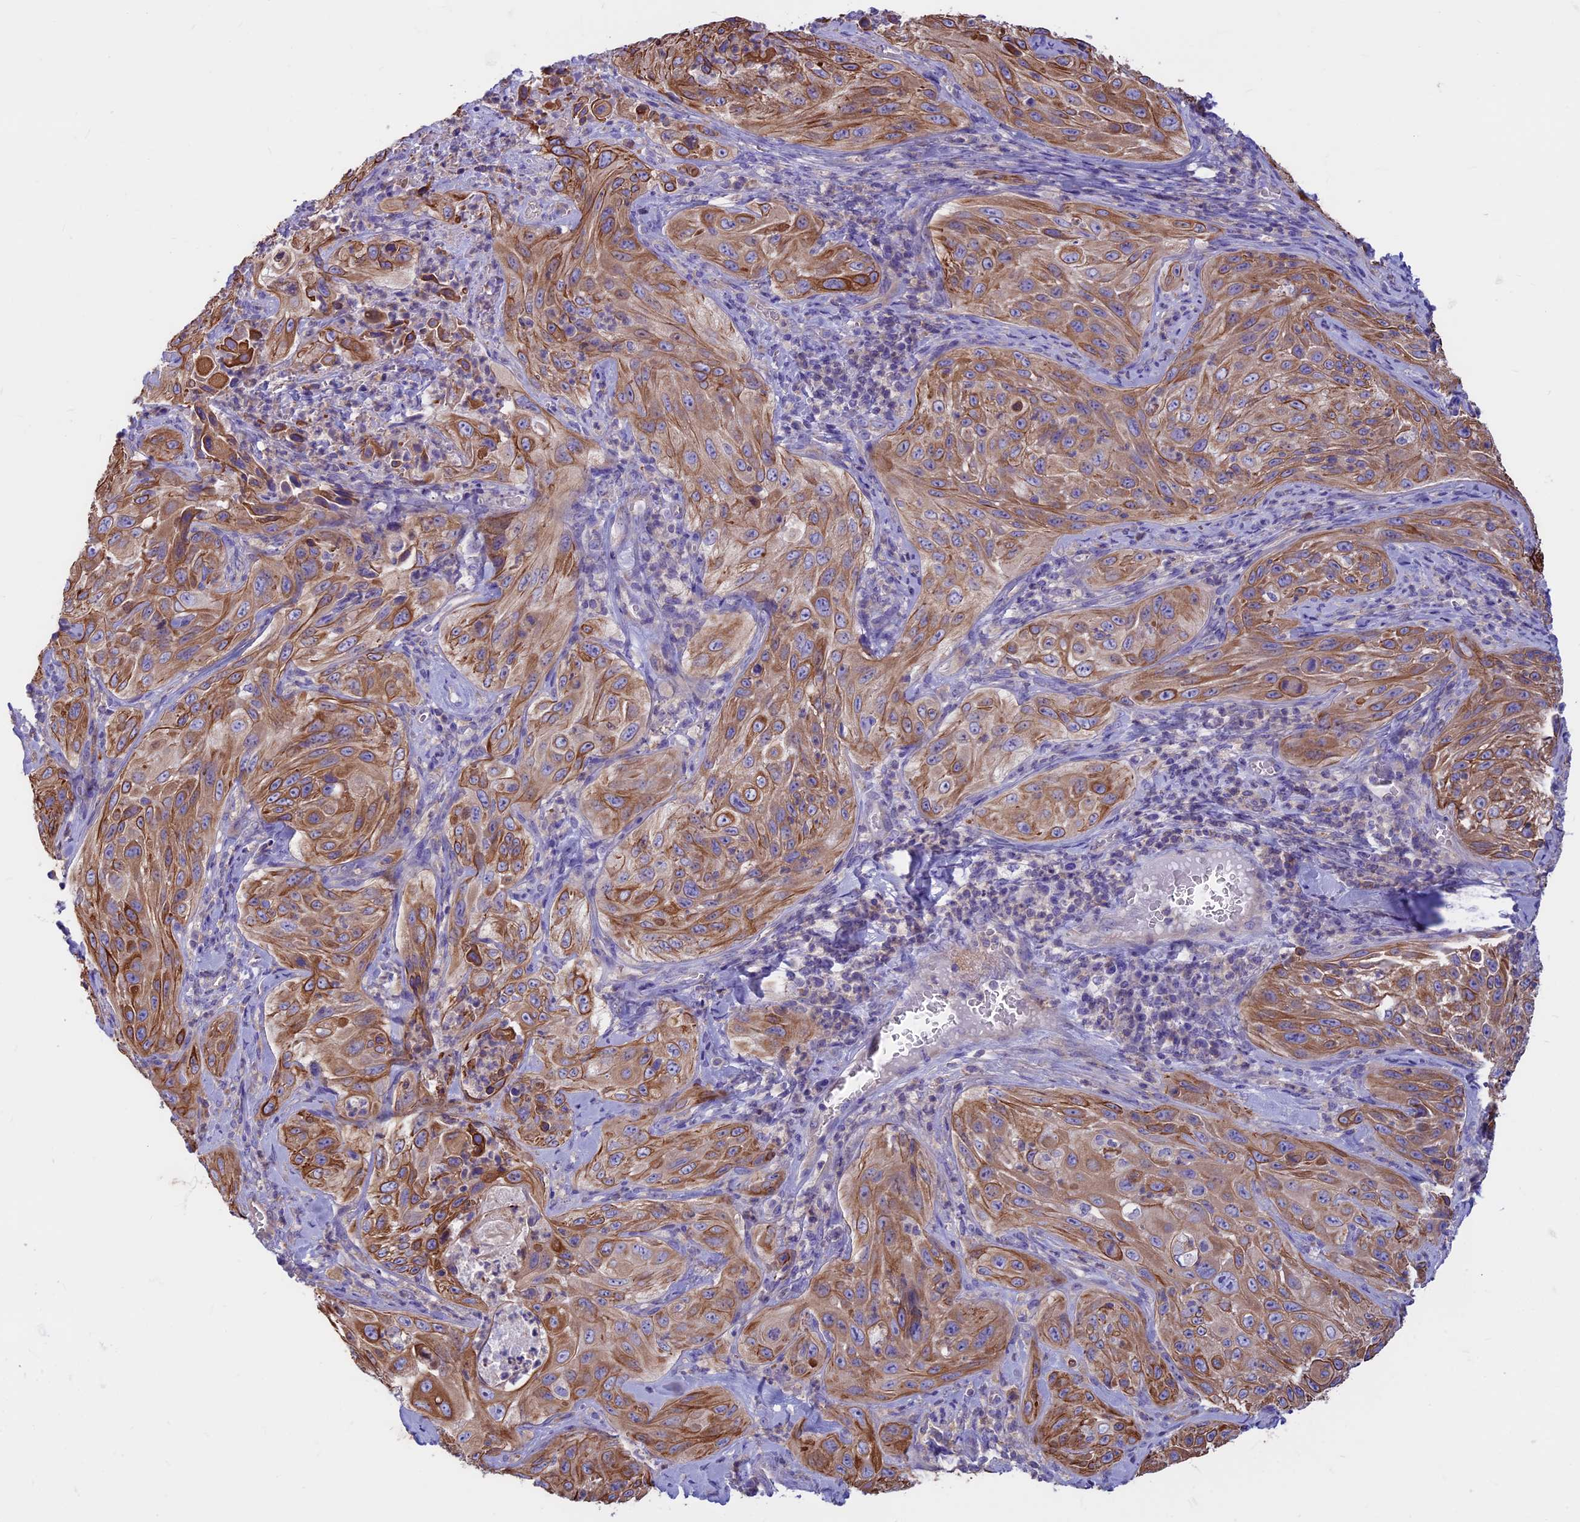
{"staining": {"intensity": "moderate", "quantity": ">75%", "location": "cytoplasmic/membranous"}, "tissue": "cervical cancer", "cell_type": "Tumor cells", "image_type": "cancer", "snomed": [{"axis": "morphology", "description": "Squamous cell carcinoma, NOS"}, {"axis": "topography", "description": "Cervix"}], "caption": "This is a micrograph of immunohistochemistry staining of cervical cancer (squamous cell carcinoma), which shows moderate staining in the cytoplasmic/membranous of tumor cells.", "gene": "CDAN1", "patient": {"sex": "female", "age": 42}}